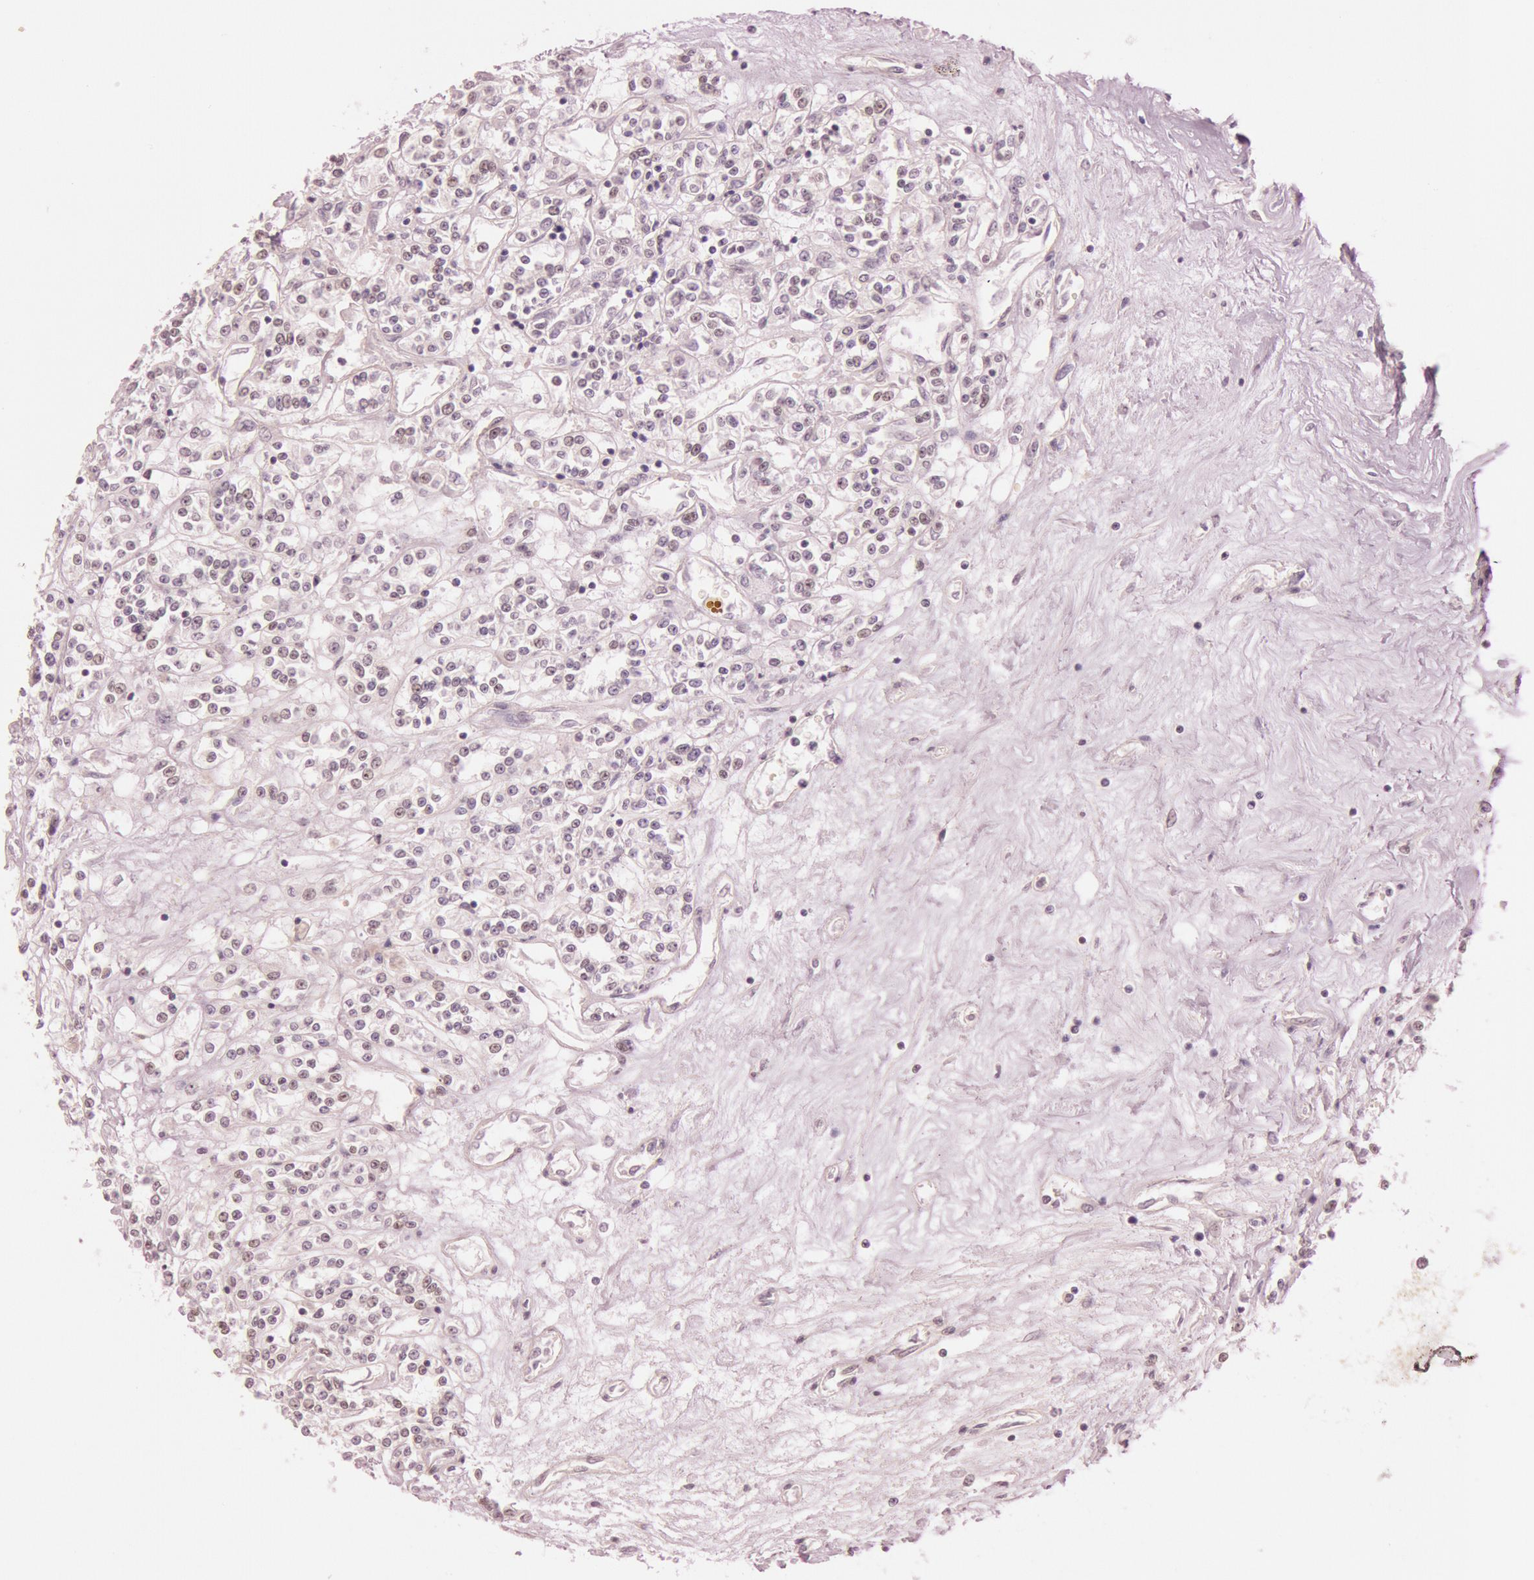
{"staining": {"intensity": "negative", "quantity": "none", "location": "none"}, "tissue": "renal cancer", "cell_type": "Tumor cells", "image_type": "cancer", "snomed": [{"axis": "morphology", "description": "Adenocarcinoma, NOS"}, {"axis": "topography", "description": "Kidney"}], "caption": "High magnification brightfield microscopy of renal adenocarcinoma stained with DAB (3,3'-diaminobenzidine) (brown) and counterstained with hematoxylin (blue): tumor cells show no significant staining.", "gene": "TASL", "patient": {"sex": "female", "age": 76}}